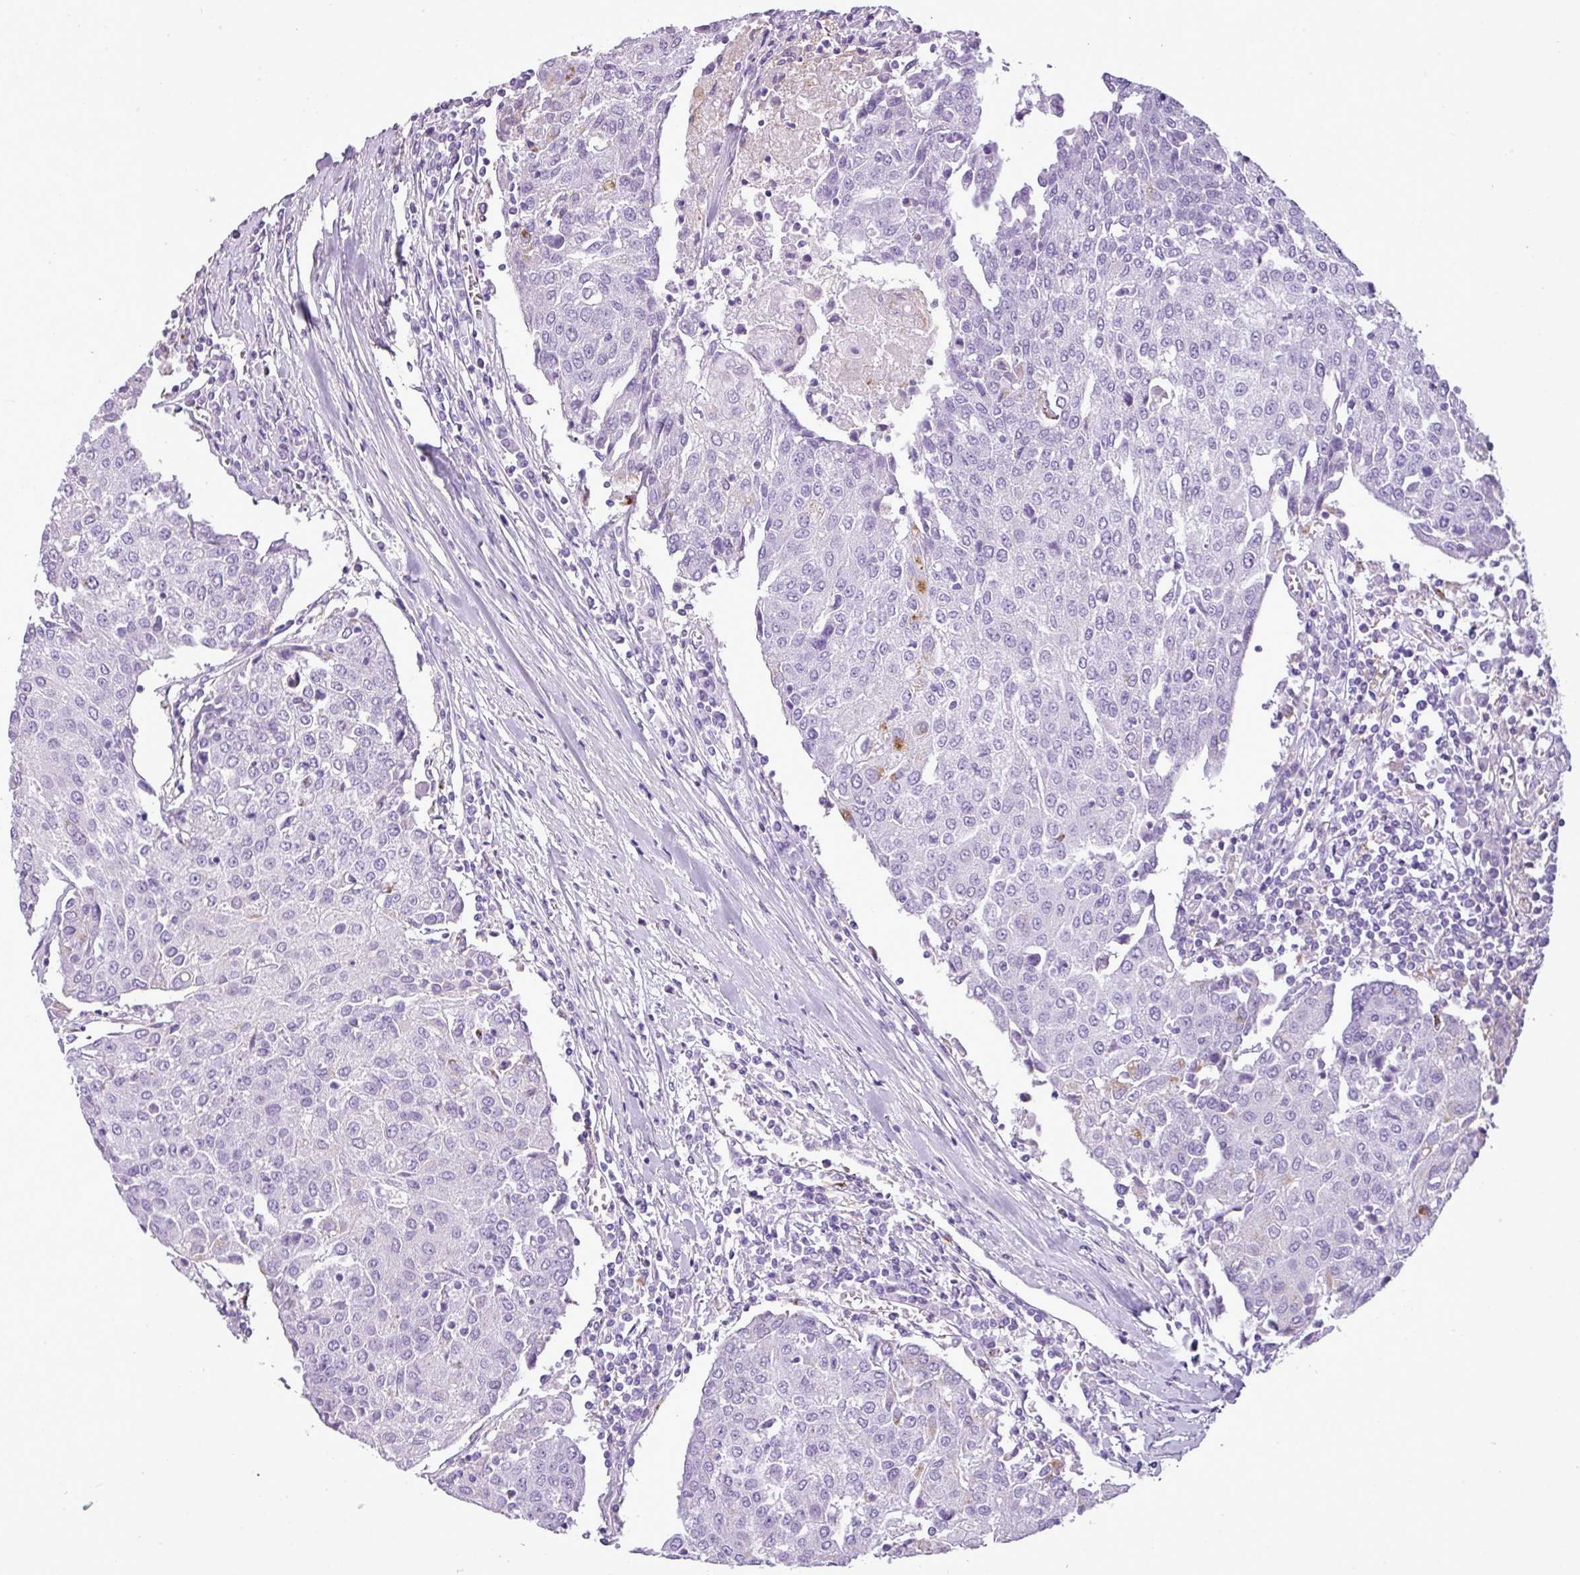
{"staining": {"intensity": "negative", "quantity": "none", "location": "none"}, "tissue": "urothelial cancer", "cell_type": "Tumor cells", "image_type": "cancer", "snomed": [{"axis": "morphology", "description": "Urothelial carcinoma, High grade"}, {"axis": "topography", "description": "Urinary bladder"}], "caption": "Urothelial cancer stained for a protein using immunohistochemistry displays no expression tumor cells.", "gene": "RBMXL2", "patient": {"sex": "female", "age": 85}}